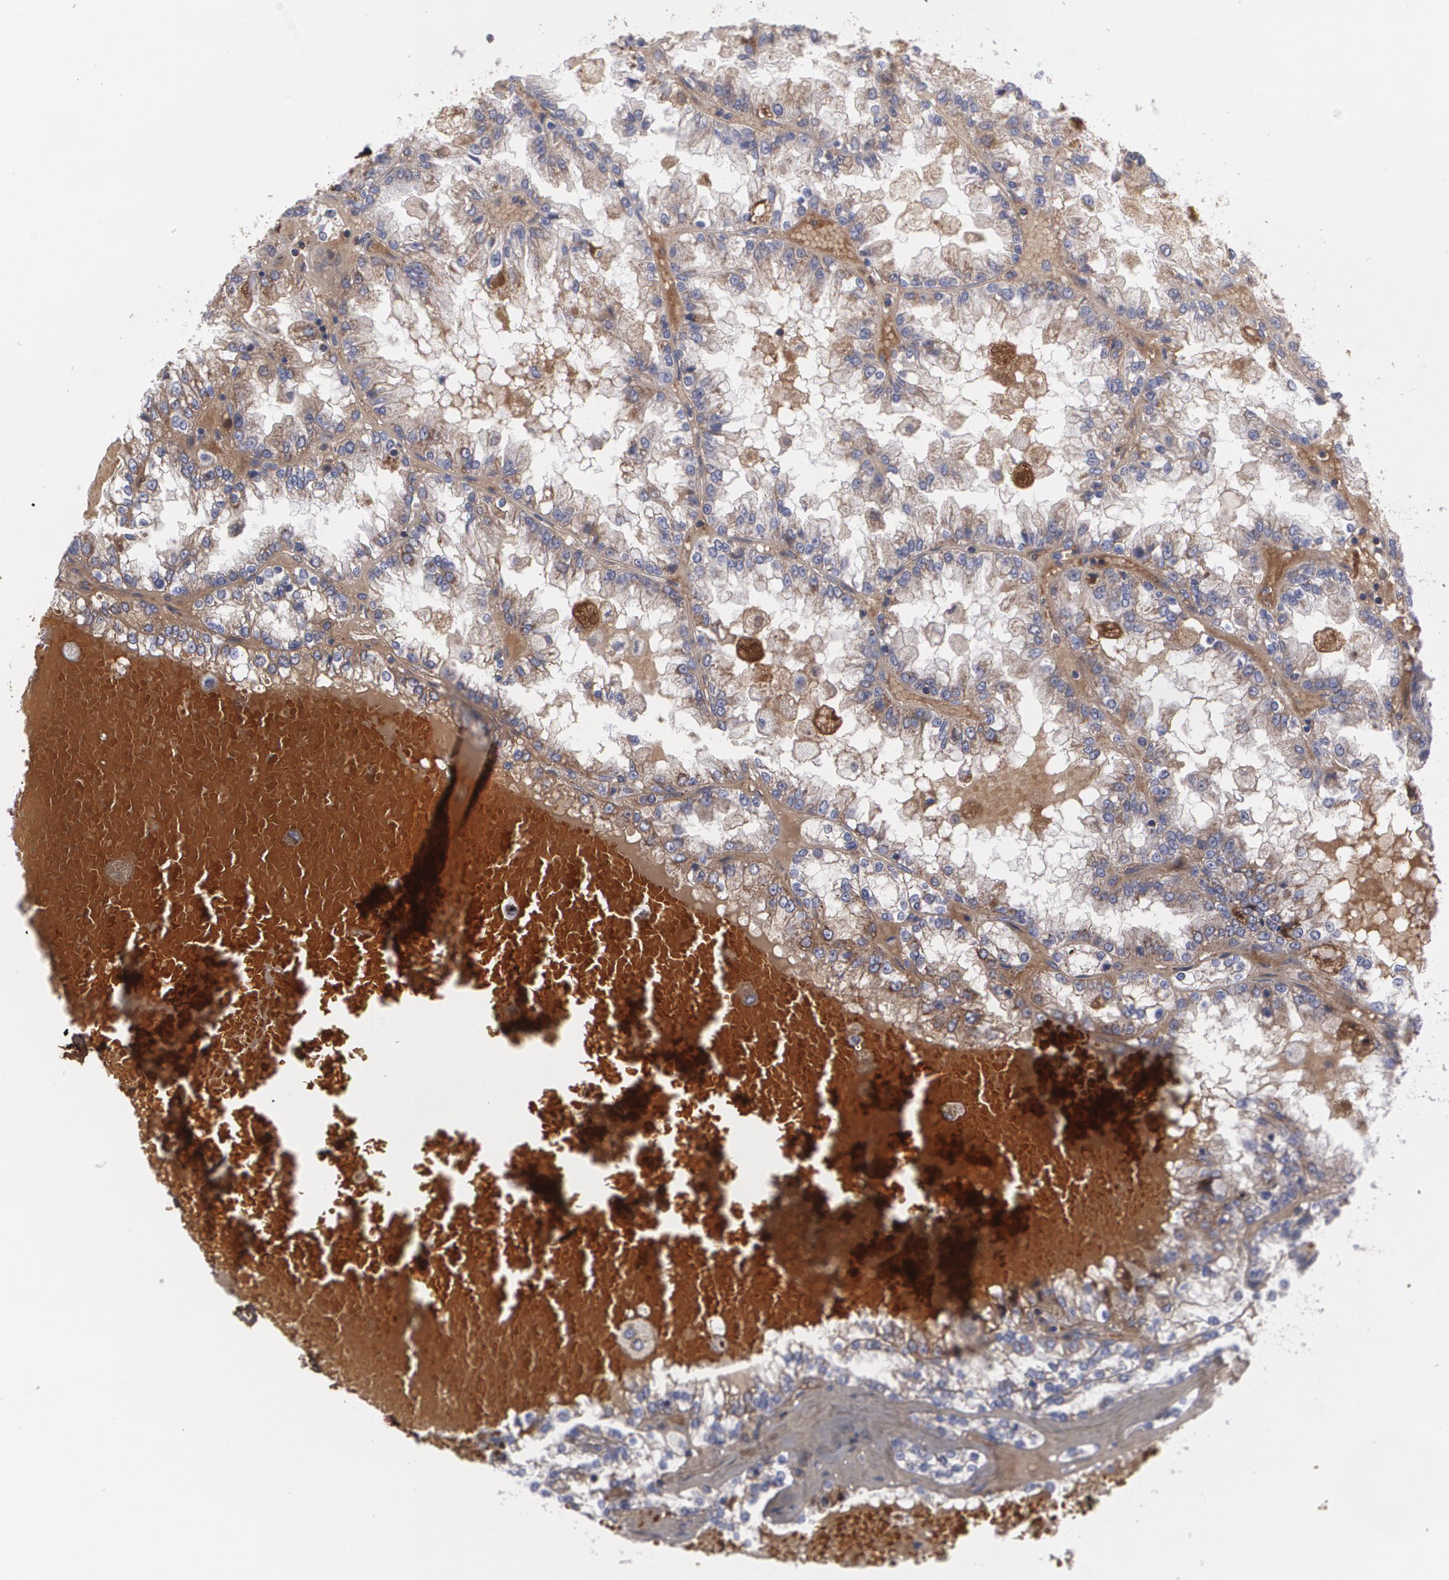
{"staining": {"intensity": "moderate", "quantity": ">75%", "location": "cytoplasmic/membranous"}, "tissue": "renal cancer", "cell_type": "Tumor cells", "image_type": "cancer", "snomed": [{"axis": "morphology", "description": "Adenocarcinoma, NOS"}, {"axis": "topography", "description": "Kidney"}], "caption": "Protein expression analysis of human adenocarcinoma (renal) reveals moderate cytoplasmic/membranous positivity in about >75% of tumor cells. (Brightfield microscopy of DAB IHC at high magnification).", "gene": "FBLN1", "patient": {"sex": "male", "age": 59}}